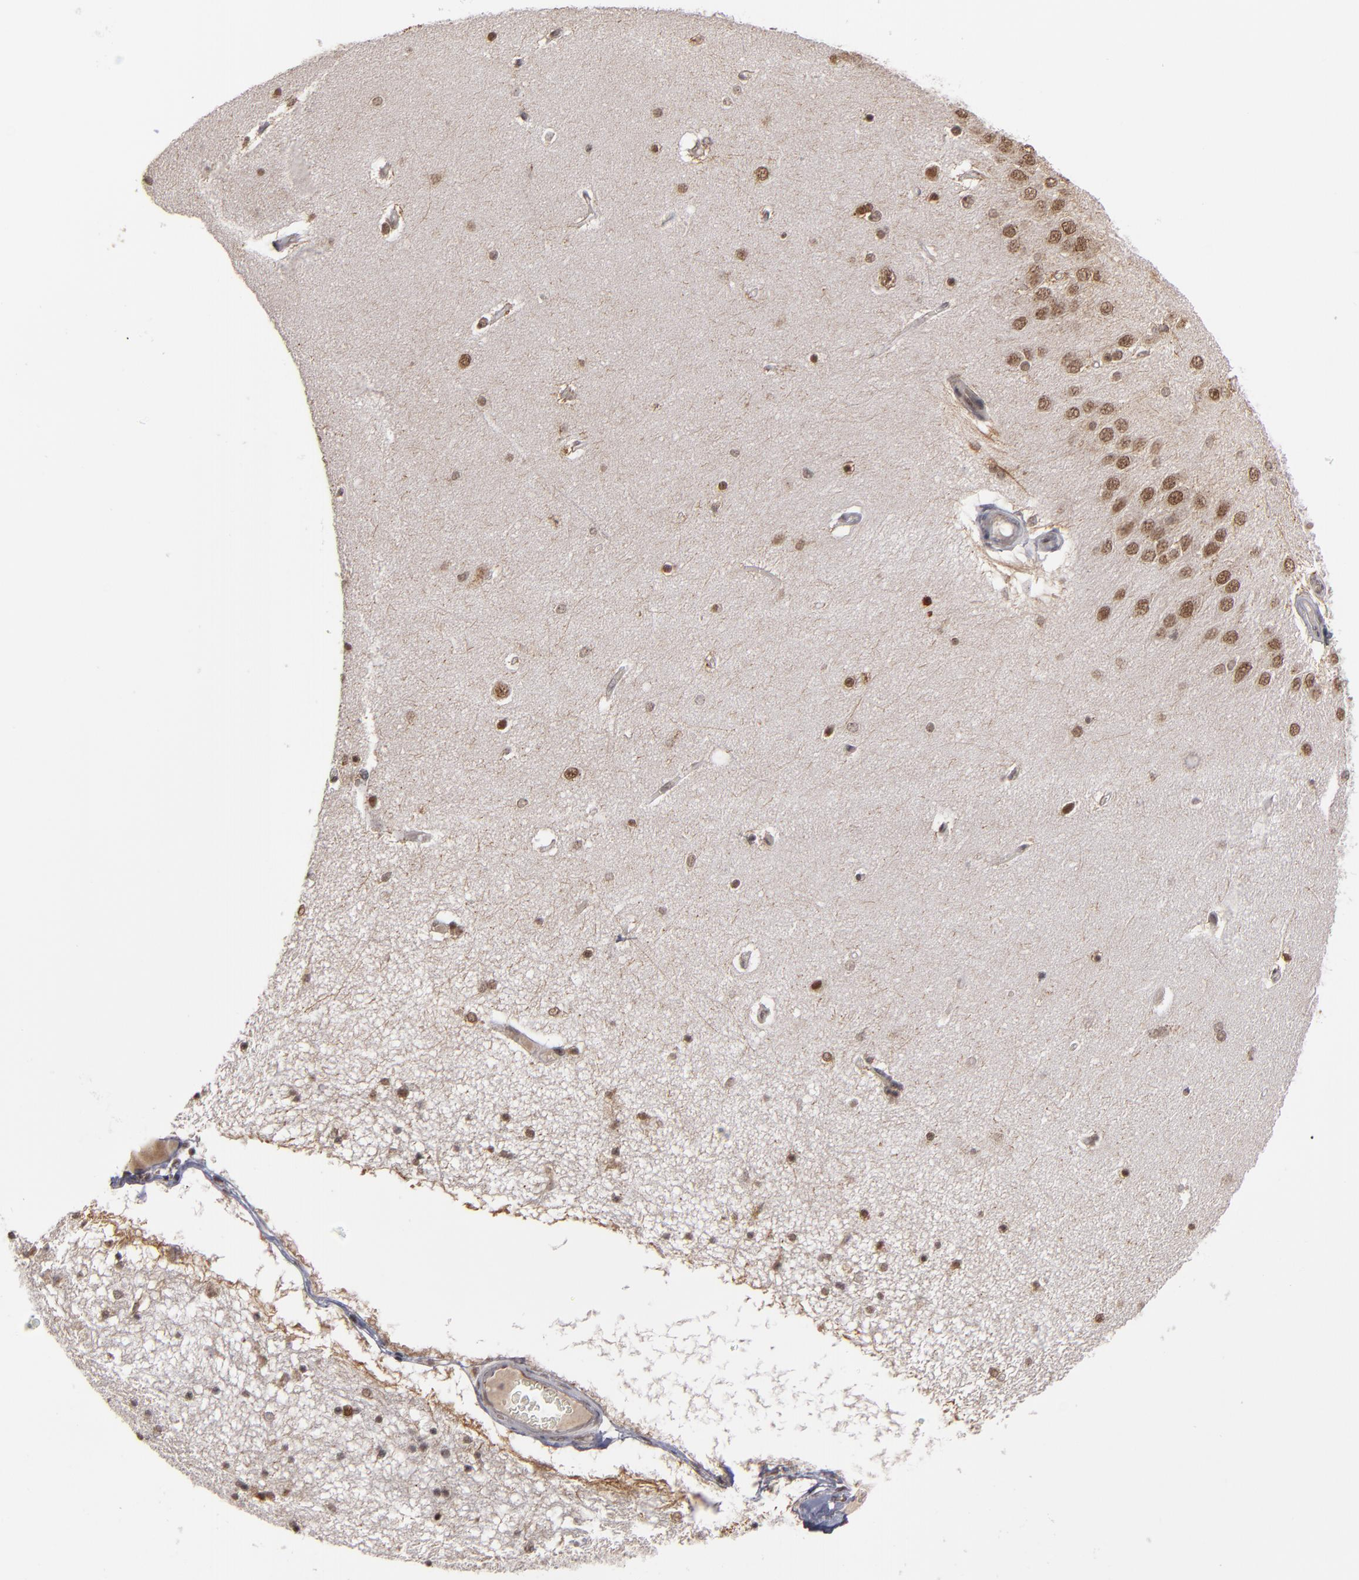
{"staining": {"intensity": "weak", "quantity": "<25%", "location": "nuclear"}, "tissue": "hippocampus", "cell_type": "Glial cells", "image_type": "normal", "snomed": [{"axis": "morphology", "description": "Normal tissue, NOS"}, {"axis": "topography", "description": "Hippocampus"}], "caption": "Immunohistochemical staining of normal hippocampus demonstrates no significant expression in glial cells.", "gene": "ZNF75A", "patient": {"sex": "female", "age": 54}}